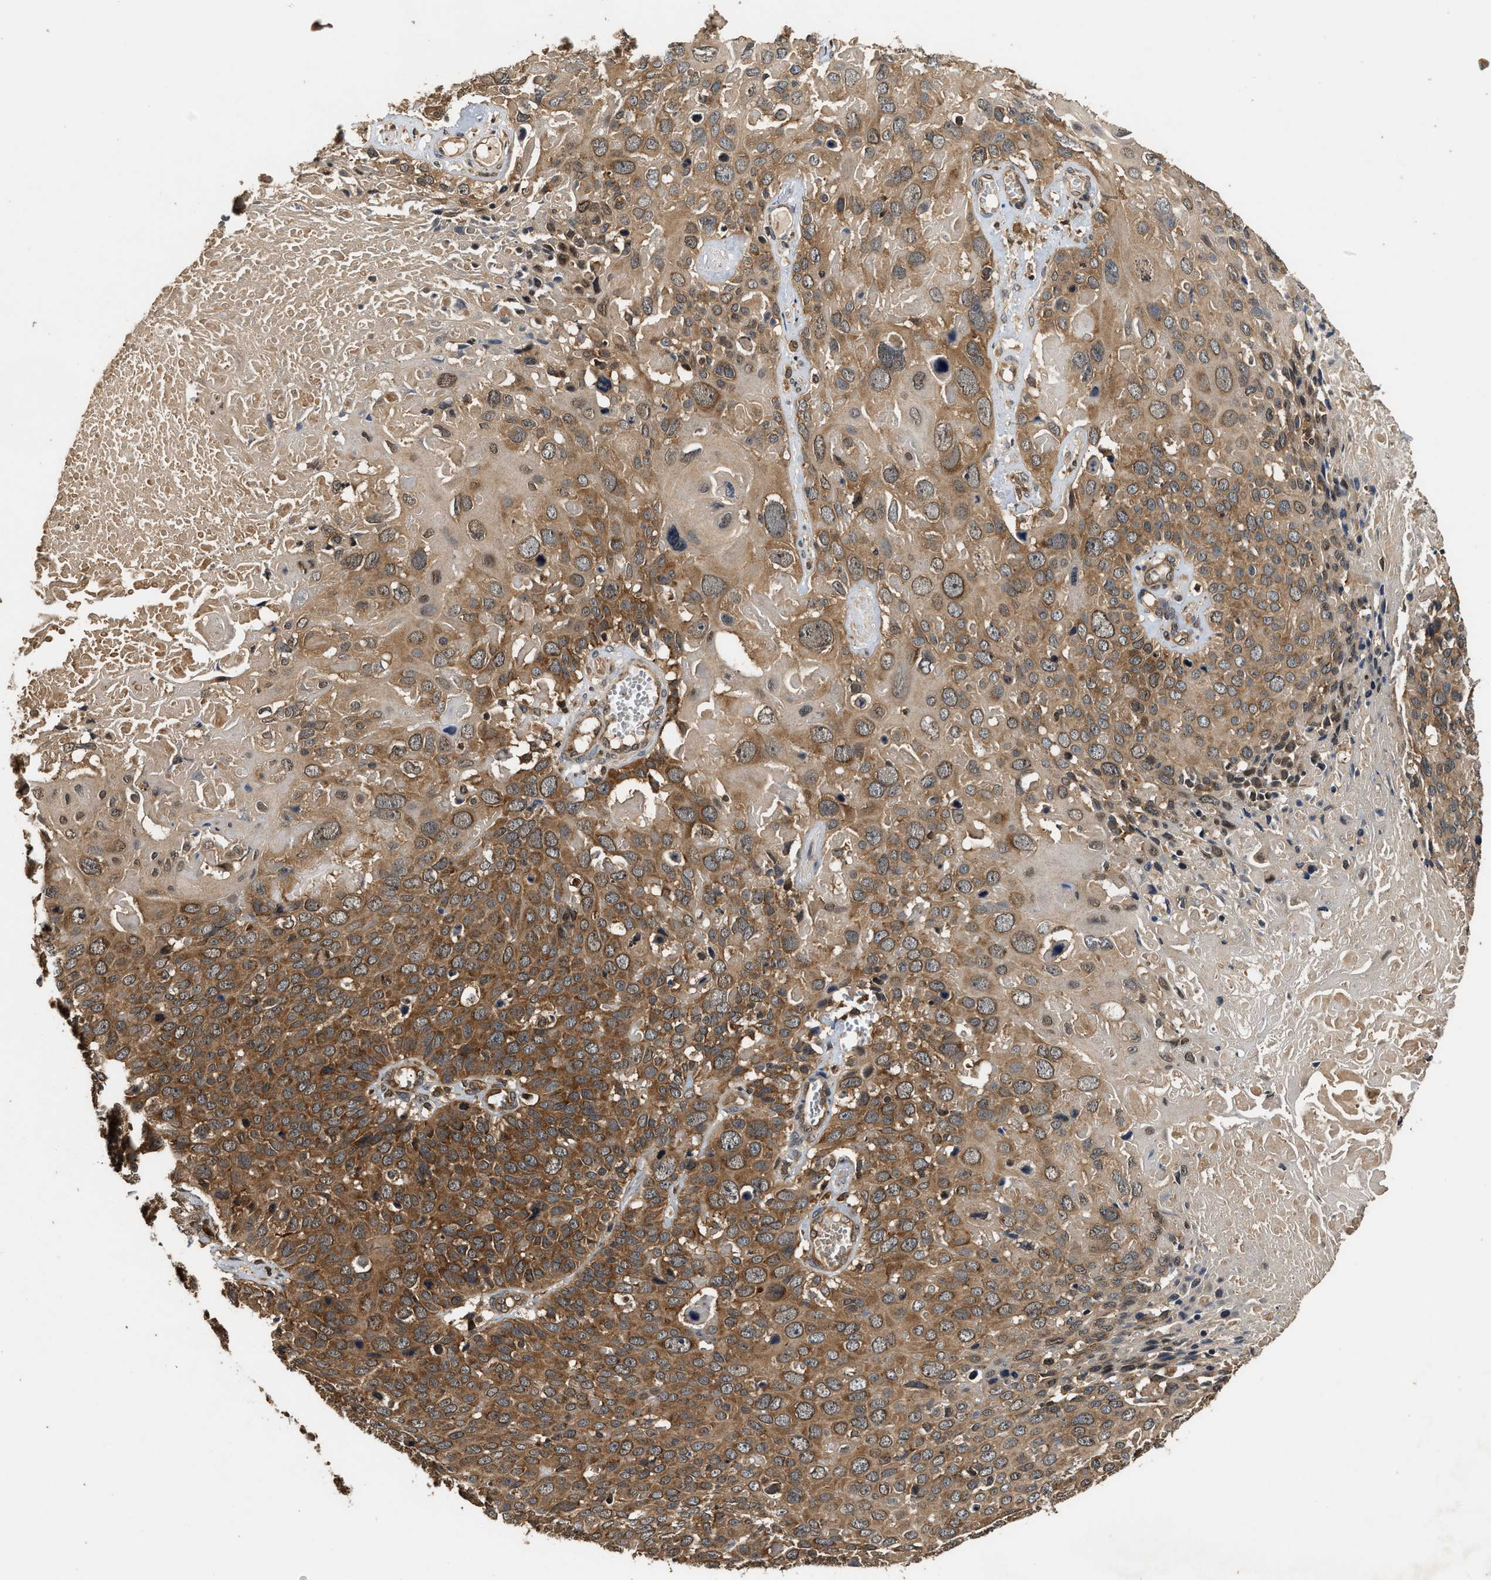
{"staining": {"intensity": "moderate", "quantity": ">75%", "location": "cytoplasmic/membranous"}, "tissue": "cervical cancer", "cell_type": "Tumor cells", "image_type": "cancer", "snomed": [{"axis": "morphology", "description": "Squamous cell carcinoma, NOS"}, {"axis": "topography", "description": "Cervix"}], "caption": "DAB immunohistochemical staining of squamous cell carcinoma (cervical) displays moderate cytoplasmic/membranous protein expression in approximately >75% of tumor cells. (DAB IHC with brightfield microscopy, high magnification).", "gene": "DNAJC2", "patient": {"sex": "female", "age": 74}}